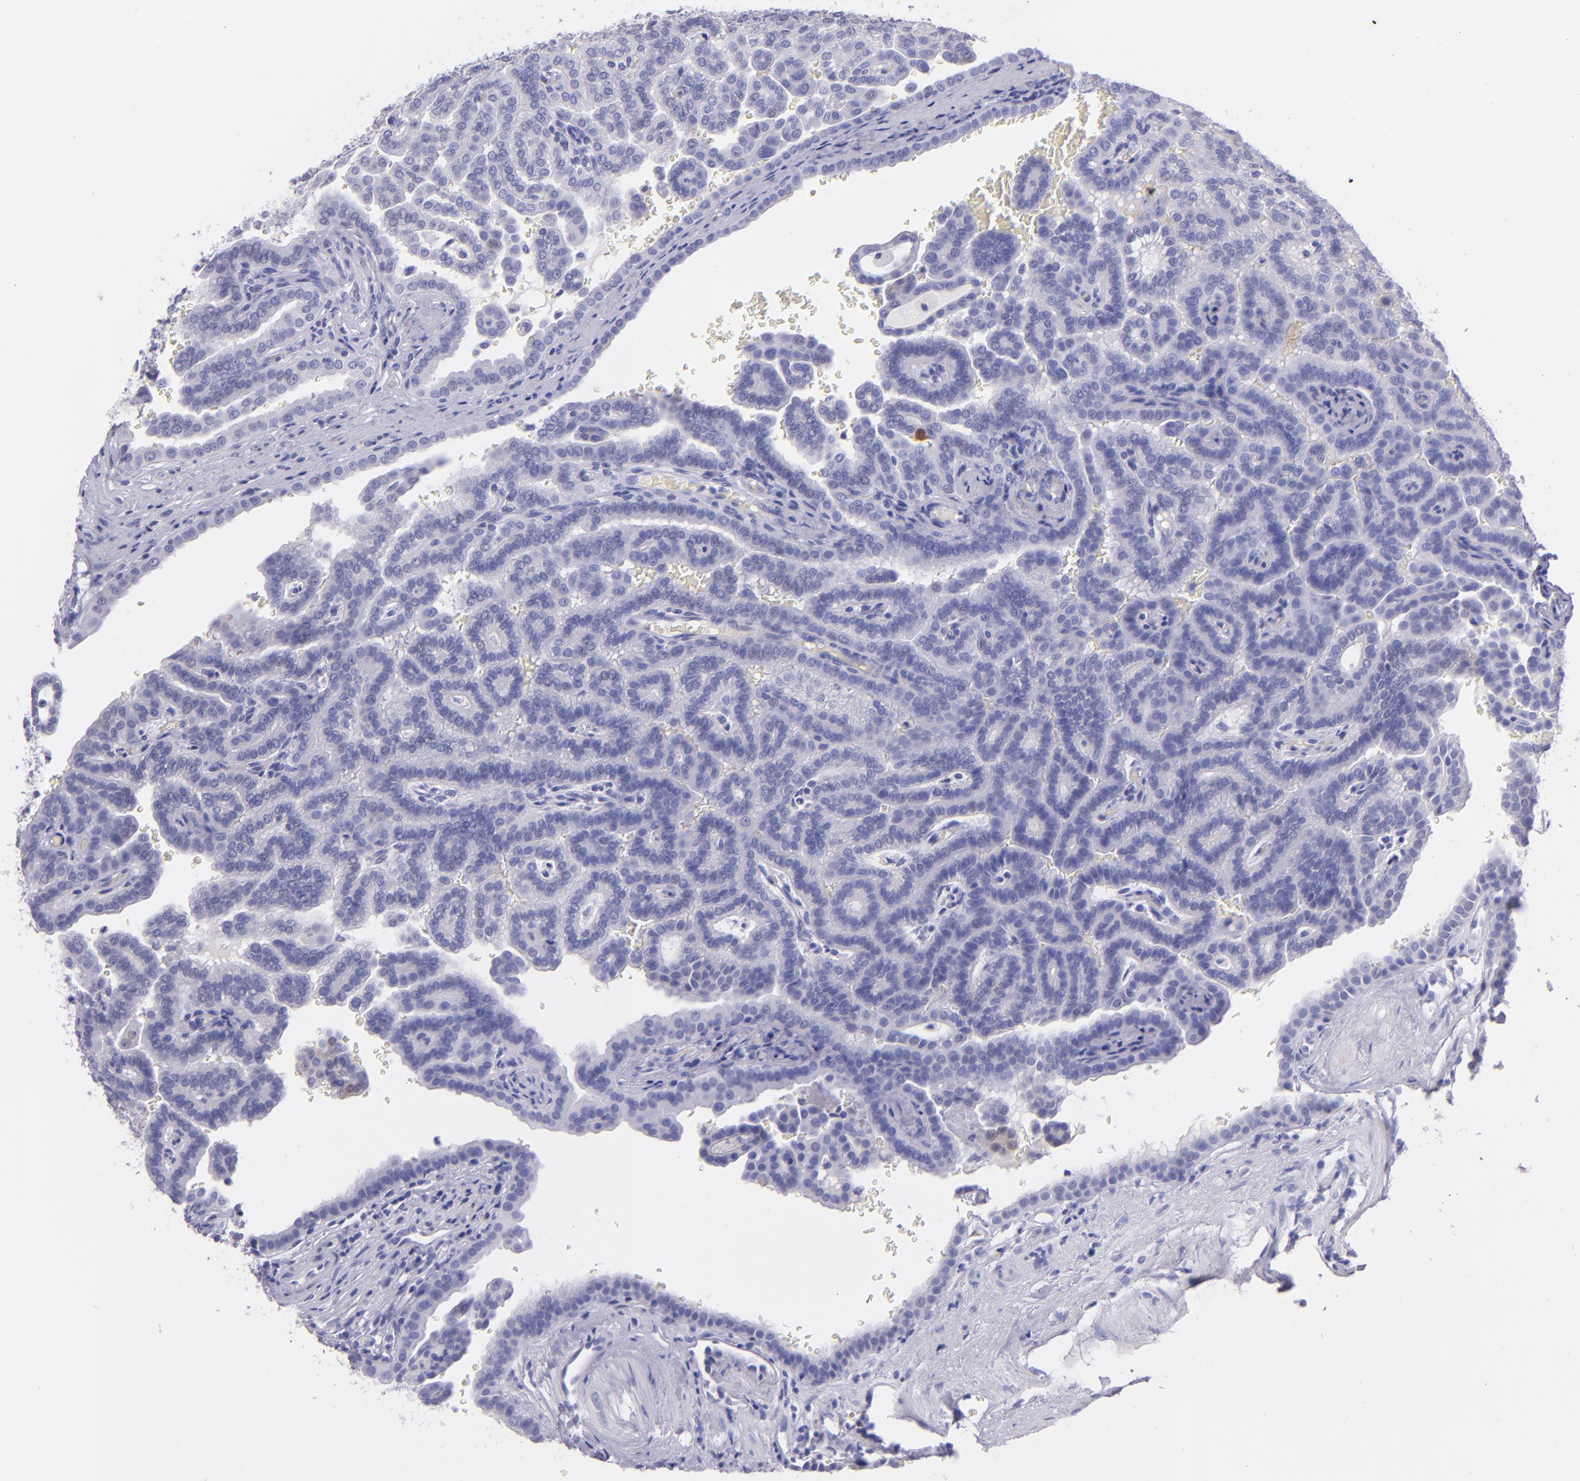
{"staining": {"intensity": "negative", "quantity": "none", "location": "none"}, "tissue": "renal cancer", "cell_type": "Tumor cells", "image_type": "cancer", "snomed": [{"axis": "morphology", "description": "Adenocarcinoma, NOS"}, {"axis": "topography", "description": "Kidney"}], "caption": "DAB immunohistochemical staining of human renal cancer demonstrates no significant staining in tumor cells.", "gene": "UCHL1", "patient": {"sex": "male", "age": 61}}